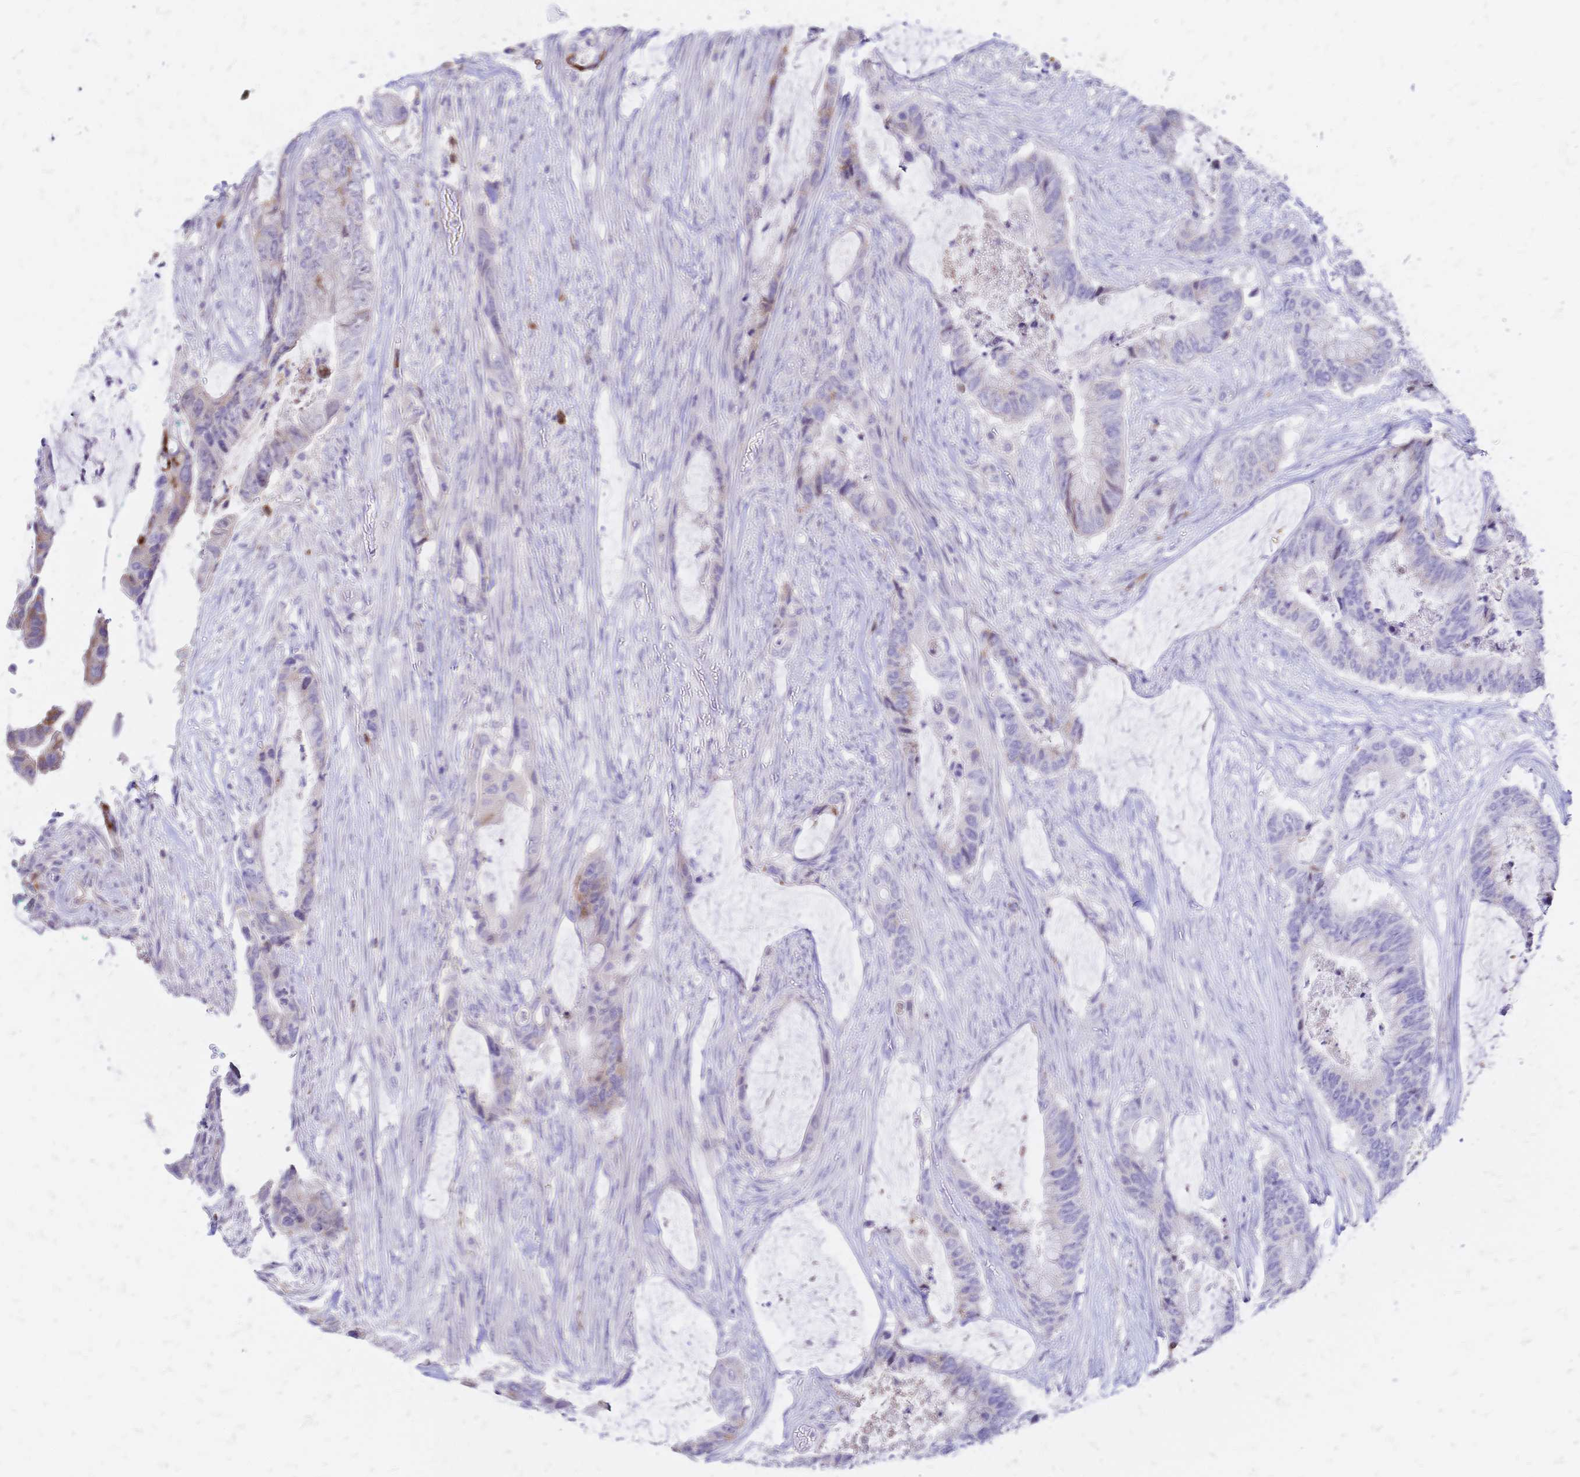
{"staining": {"intensity": "moderate", "quantity": "<25%", "location": "cytoplasmic/membranous"}, "tissue": "colorectal cancer", "cell_type": "Tumor cells", "image_type": "cancer", "snomed": [{"axis": "morphology", "description": "Adenocarcinoma, NOS"}, {"axis": "topography", "description": "Rectum"}], "caption": "Immunohistochemistry (IHC) of human colorectal cancer (adenocarcinoma) reveals low levels of moderate cytoplasmic/membranous positivity in about <25% of tumor cells.", "gene": "IL2RA", "patient": {"sex": "female", "age": 59}}